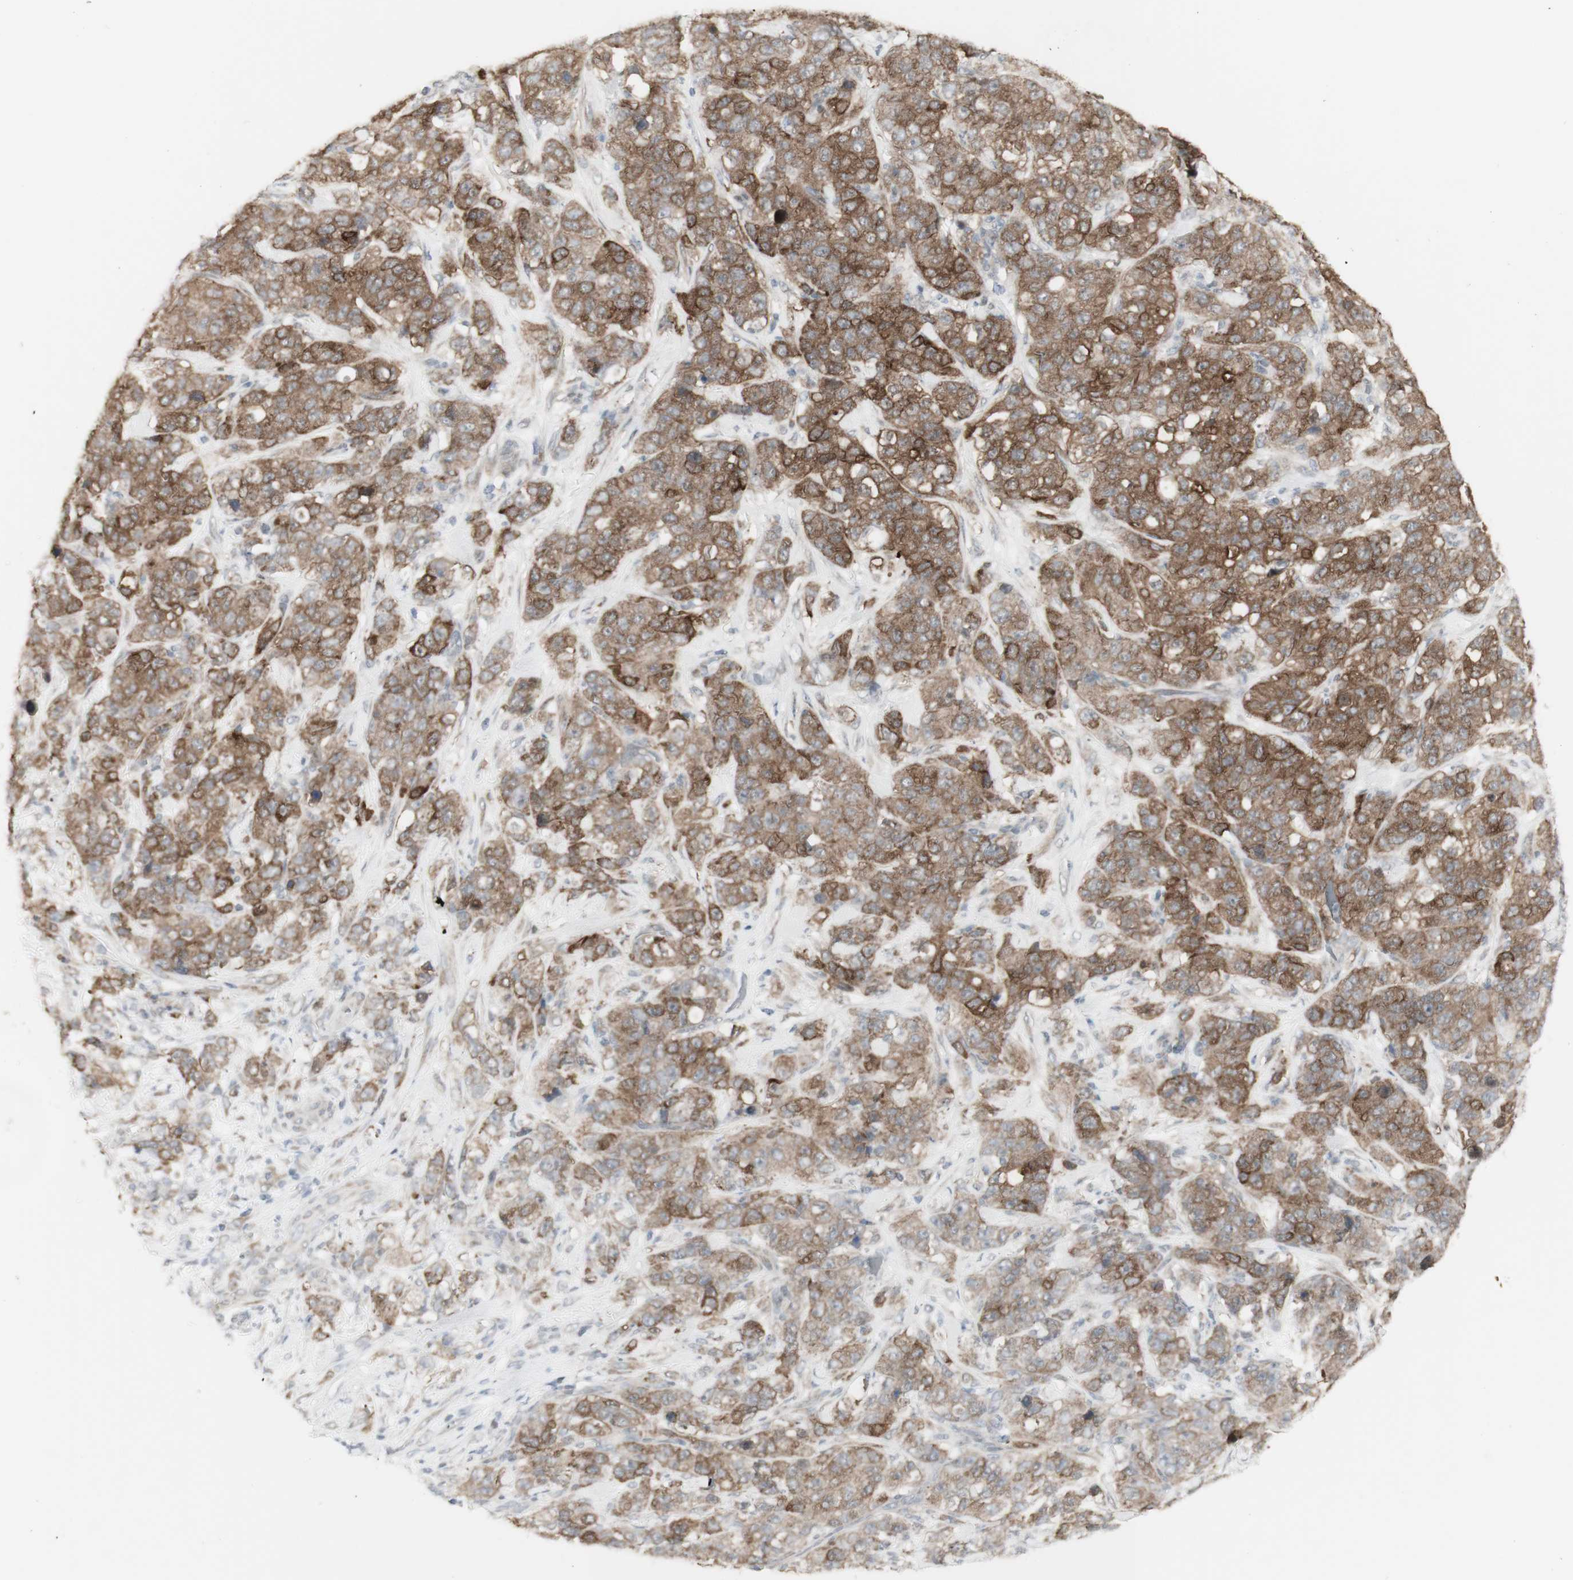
{"staining": {"intensity": "moderate", "quantity": ">75%", "location": "cytoplasmic/membranous"}, "tissue": "stomach cancer", "cell_type": "Tumor cells", "image_type": "cancer", "snomed": [{"axis": "morphology", "description": "Adenocarcinoma, NOS"}, {"axis": "topography", "description": "Stomach"}], "caption": "The image exhibits staining of stomach adenocarcinoma, revealing moderate cytoplasmic/membranous protein expression (brown color) within tumor cells. (Stains: DAB (3,3'-diaminobenzidine) in brown, nuclei in blue, Microscopy: brightfield microscopy at high magnification).", "gene": "C1orf116", "patient": {"sex": "male", "age": 48}}